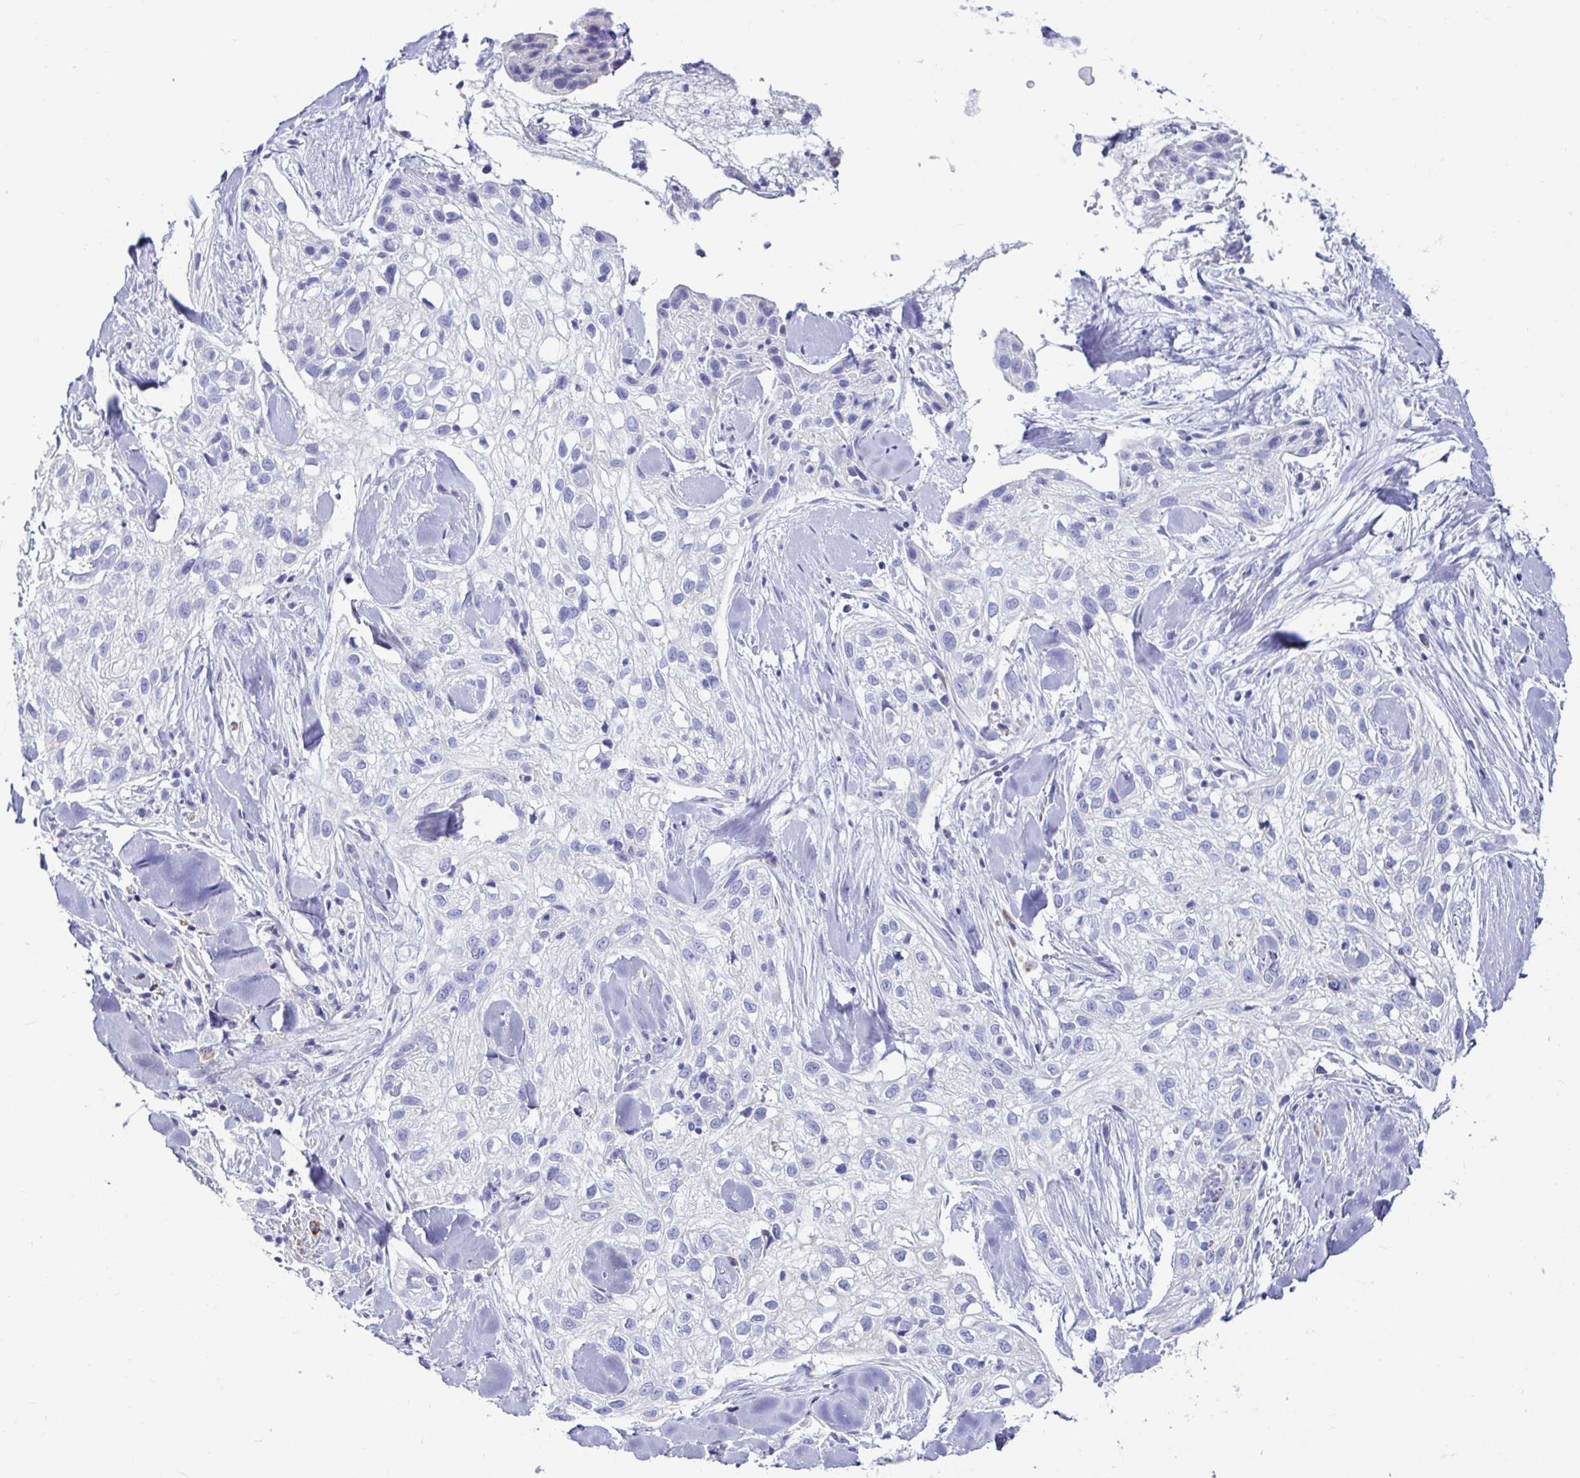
{"staining": {"intensity": "negative", "quantity": "none", "location": "none"}, "tissue": "skin cancer", "cell_type": "Tumor cells", "image_type": "cancer", "snomed": [{"axis": "morphology", "description": "Squamous cell carcinoma, NOS"}, {"axis": "topography", "description": "Skin"}], "caption": "Photomicrograph shows no significant protein expression in tumor cells of skin cancer.", "gene": "TFPI2", "patient": {"sex": "male", "age": 82}}